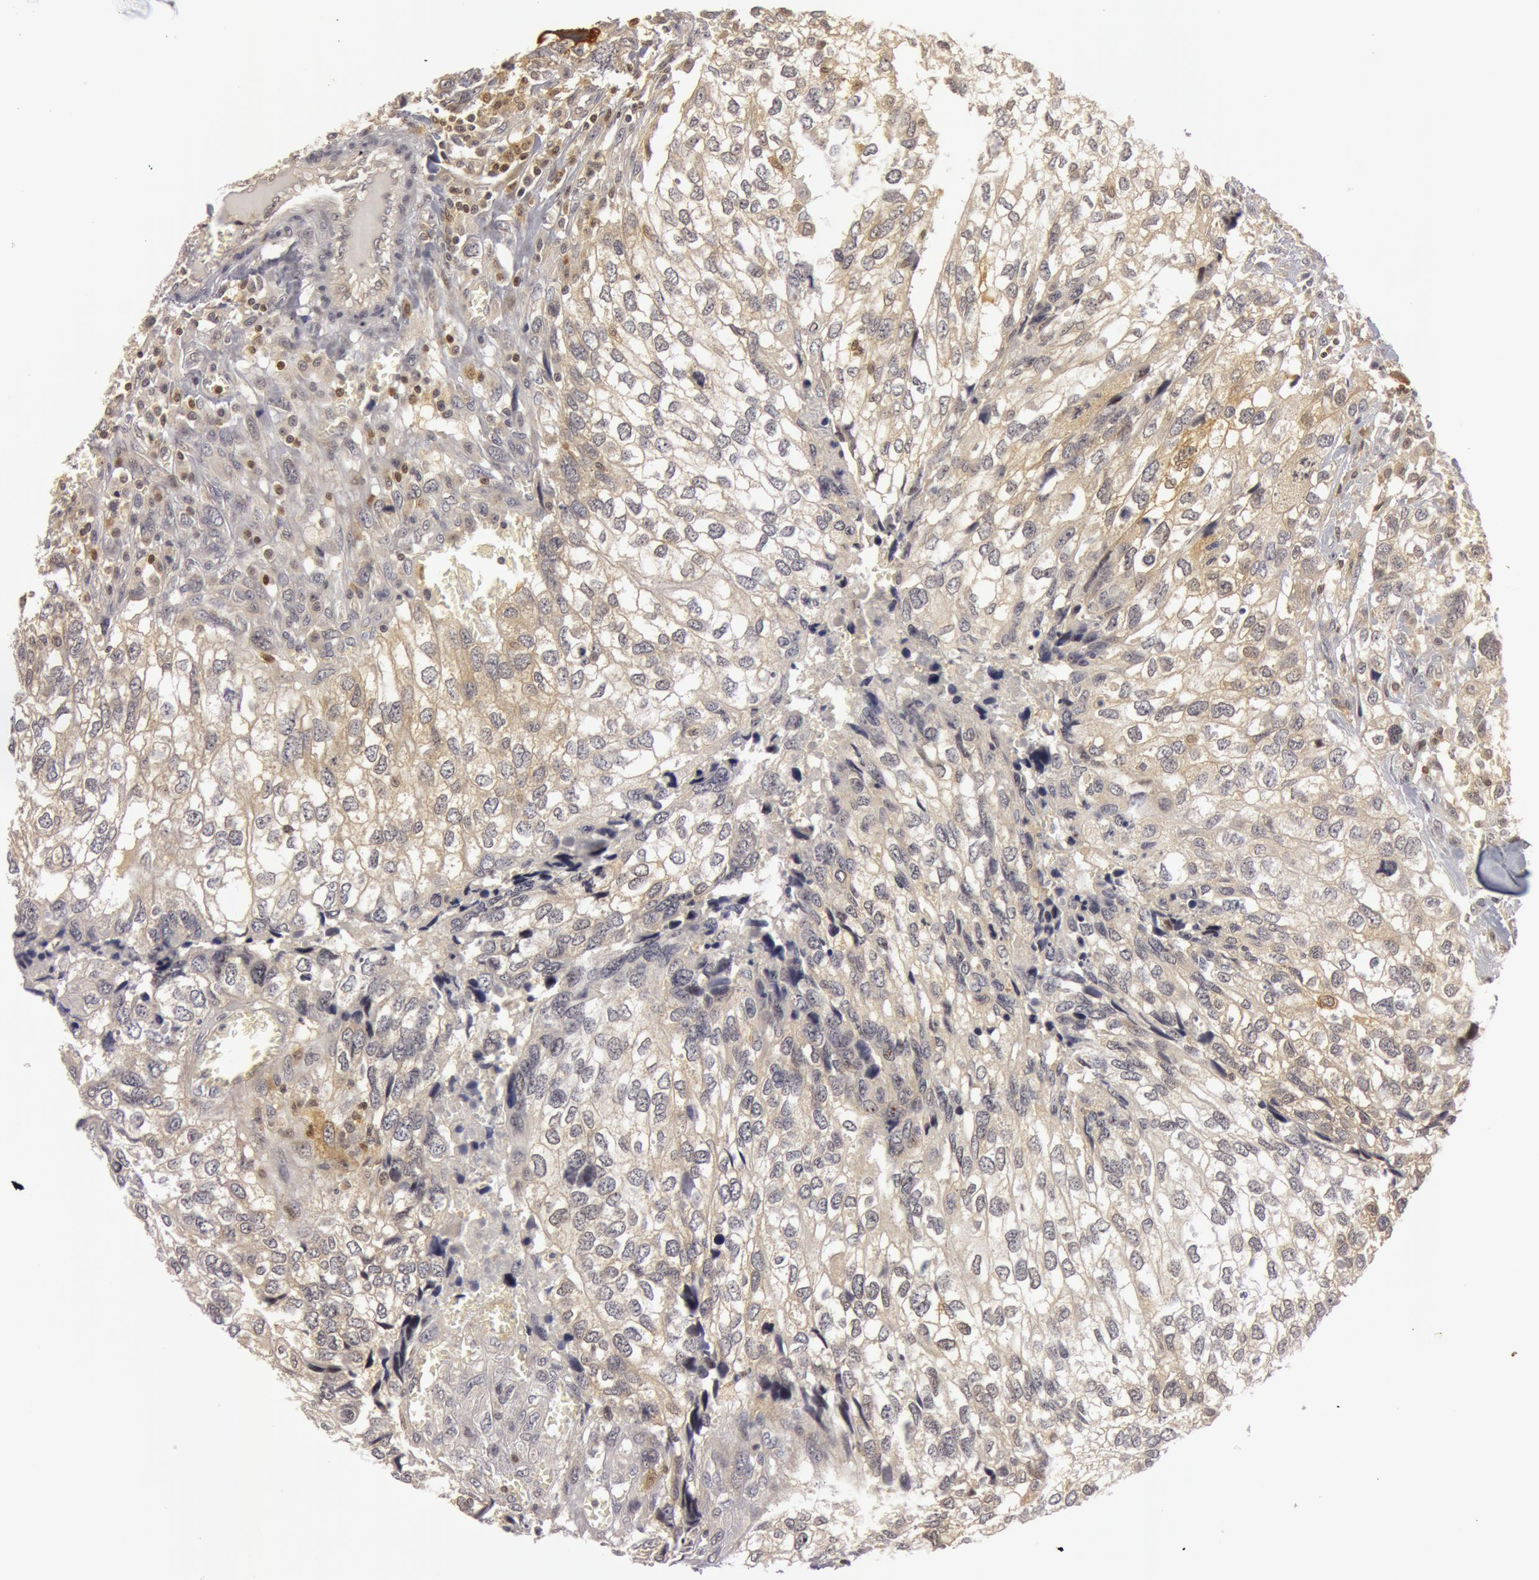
{"staining": {"intensity": "weak", "quantity": "25%-75%", "location": "nuclear"}, "tissue": "breast cancer", "cell_type": "Tumor cells", "image_type": "cancer", "snomed": [{"axis": "morphology", "description": "Neoplasm, malignant, NOS"}, {"axis": "topography", "description": "Breast"}], "caption": "DAB (3,3'-diaminobenzidine) immunohistochemical staining of human breast cancer (malignant neoplasm) reveals weak nuclear protein positivity in about 25%-75% of tumor cells.", "gene": "OASL", "patient": {"sex": "female", "age": 50}}